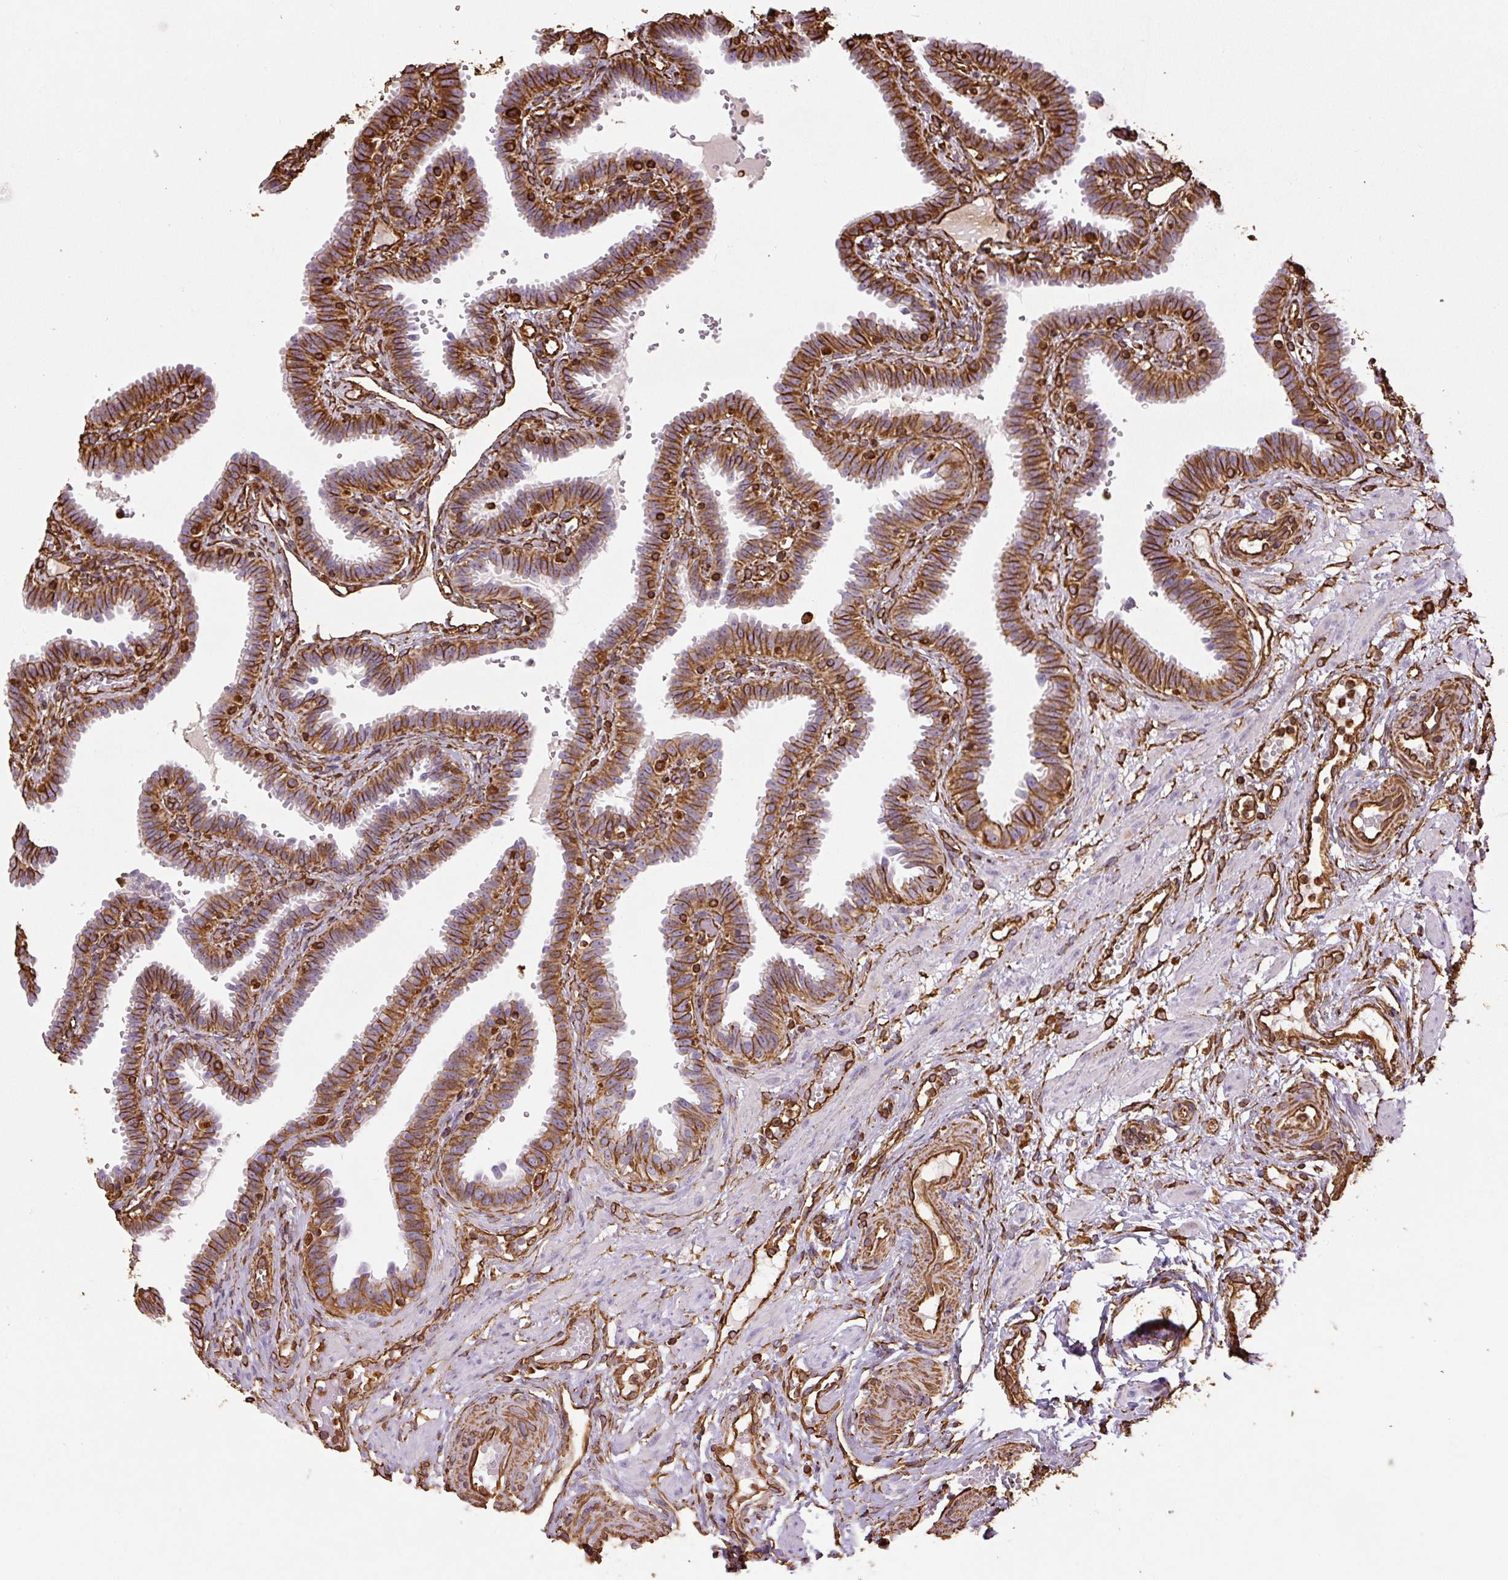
{"staining": {"intensity": "strong", "quantity": ">75%", "location": "cytoplasmic/membranous"}, "tissue": "fallopian tube", "cell_type": "Glandular cells", "image_type": "normal", "snomed": [{"axis": "morphology", "description": "Normal tissue, NOS"}, {"axis": "topography", "description": "Fallopian tube"}], "caption": "Immunohistochemical staining of normal fallopian tube exhibits high levels of strong cytoplasmic/membranous staining in about >75% of glandular cells.", "gene": "VIM", "patient": {"sex": "female", "age": 37}}